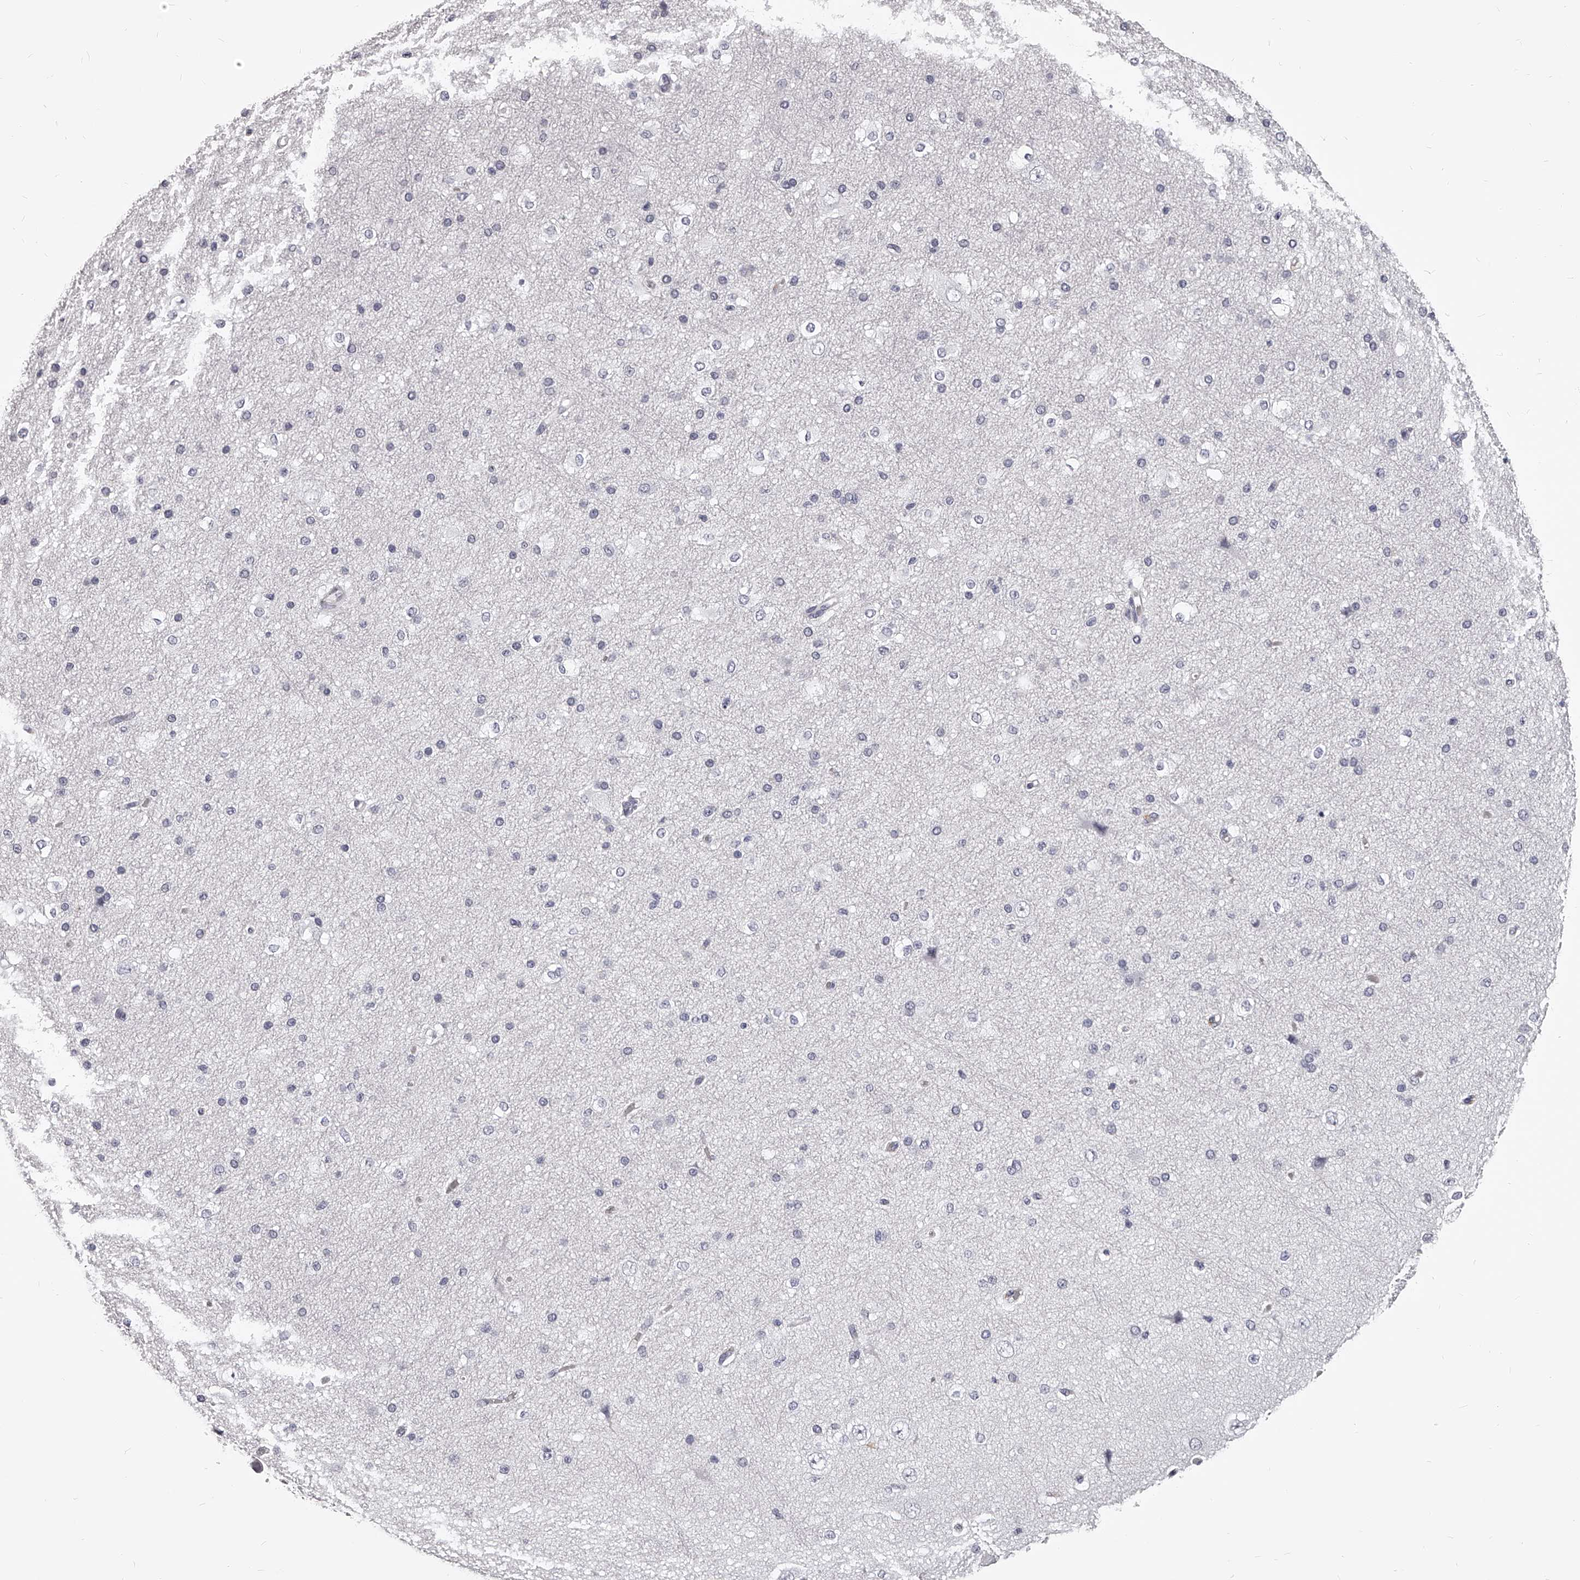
{"staining": {"intensity": "negative", "quantity": "none", "location": "none"}, "tissue": "cerebral cortex", "cell_type": "Endothelial cells", "image_type": "normal", "snomed": [{"axis": "morphology", "description": "Normal tissue, NOS"}, {"axis": "morphology", "description": "Developmental malformation"}, {"axis": "topography", "description": "Cerebral cortex"}], "caption": "This photomicrograph is of normal cerebral cortex stained with immunohistochemistry (IHC) to label a protein in brown with the nuclei are counter-stained blue. There is no expression in endothelial cells. (DAB immunohistochemistry visualized using brightfield microscopy, high magnification).", "gene": "DMRT1", "patient": {"sex": "female", "age": 30}}